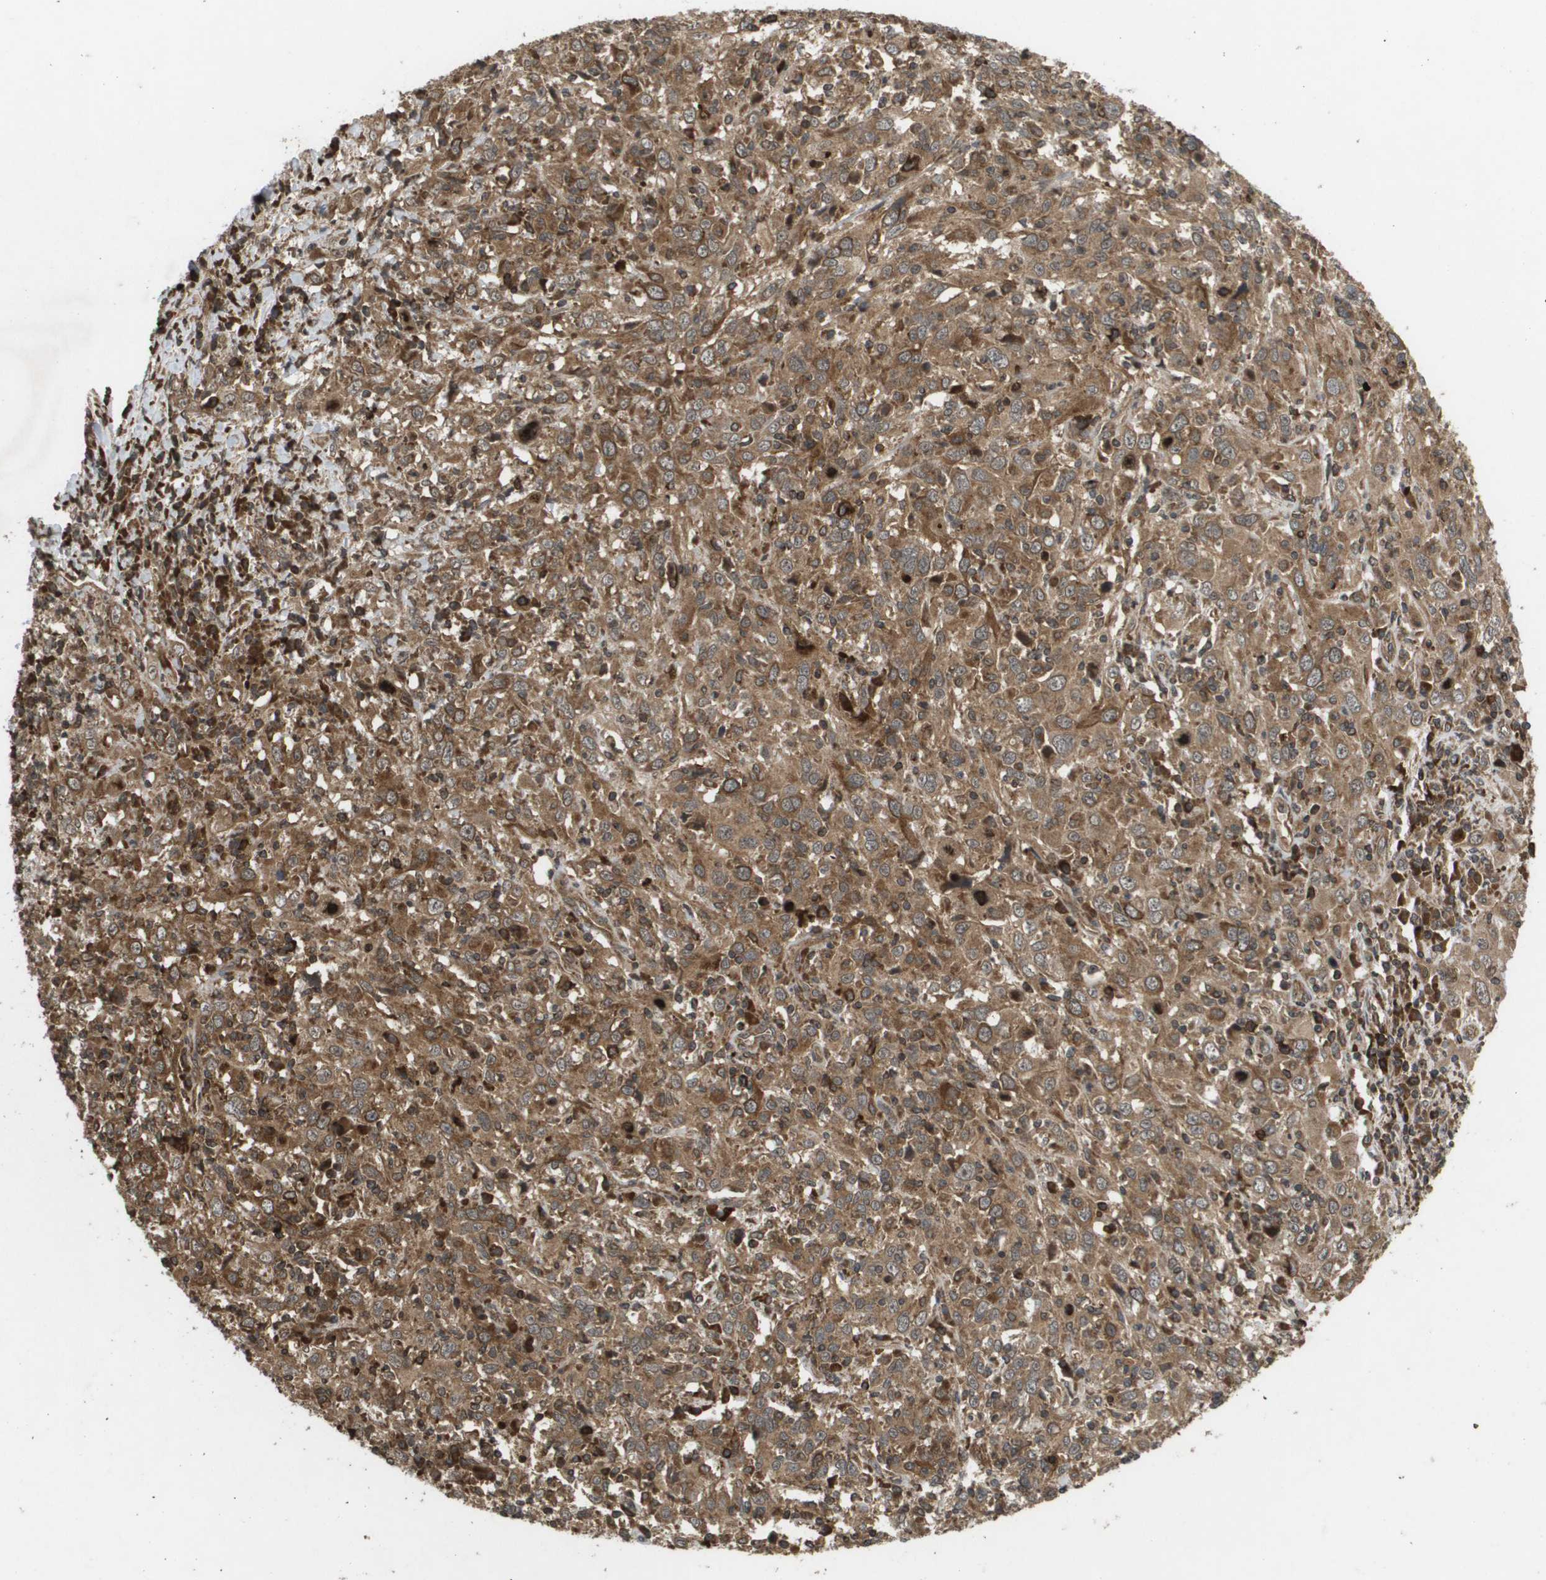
{"staining": {"intensity": "moderate", "quantity": ">75%", "location": "cytoplasmic/membranous,nuclear"}, "tissue": "cervical cancer", "cell_type": "Tumor cells", "image_type": "cancer", "snomed": [{"axis": "morphology", "description": "Squamous cell carcinoma, NOS"}, {"axis": "topography", "description": "Cervix"}], "caption": "Immunohistochemistry (IHC) (DAB (3,3'-diaminobenzidine)) staining of human cervical squamous cell carcinoma displays moderate cytoplasmic/membranous and nuclear protein positivity in about >75% of tumor cells.", "gene": "KIF11", "patient": {"sex": "female", "age": 46}}